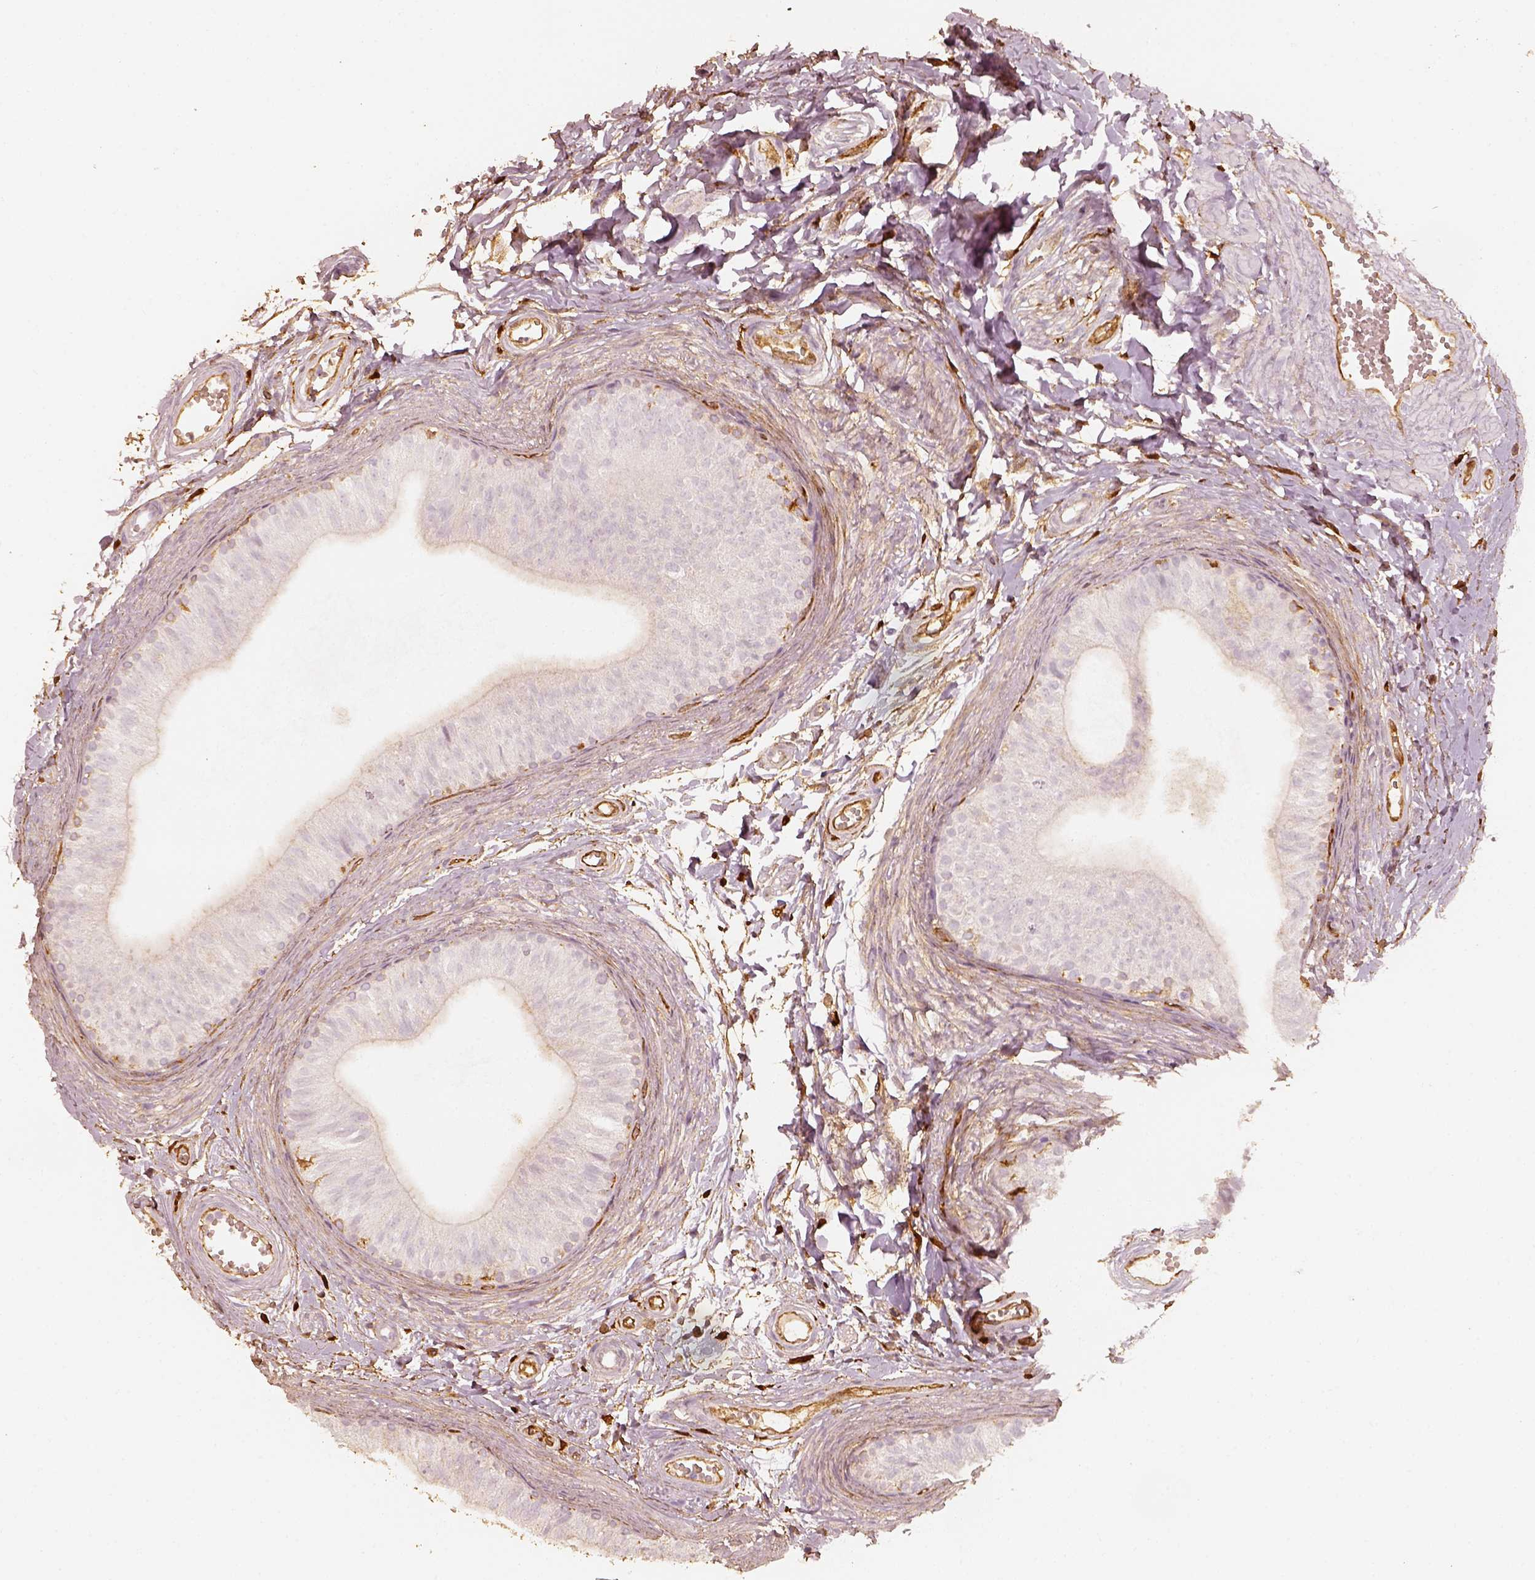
{"staining": {"intensity": "negative", "quantity": "none", "location": "none"}, "tissue": "epididymis", "cell_type": "Glandular cells", "image_type": "normal", "snomed": [{"axis": "morphology", "description": "Normal tissue, NOS"}, {"axis": "topography", "description": "Epididymis"}], "caption": "An immunohistochemistry image of unremarkable epididymis is shown. There is no staining in glandular cells of epididymis.", "gene": "FSCN1", "patient": {"sex": "male", "age": 22}}